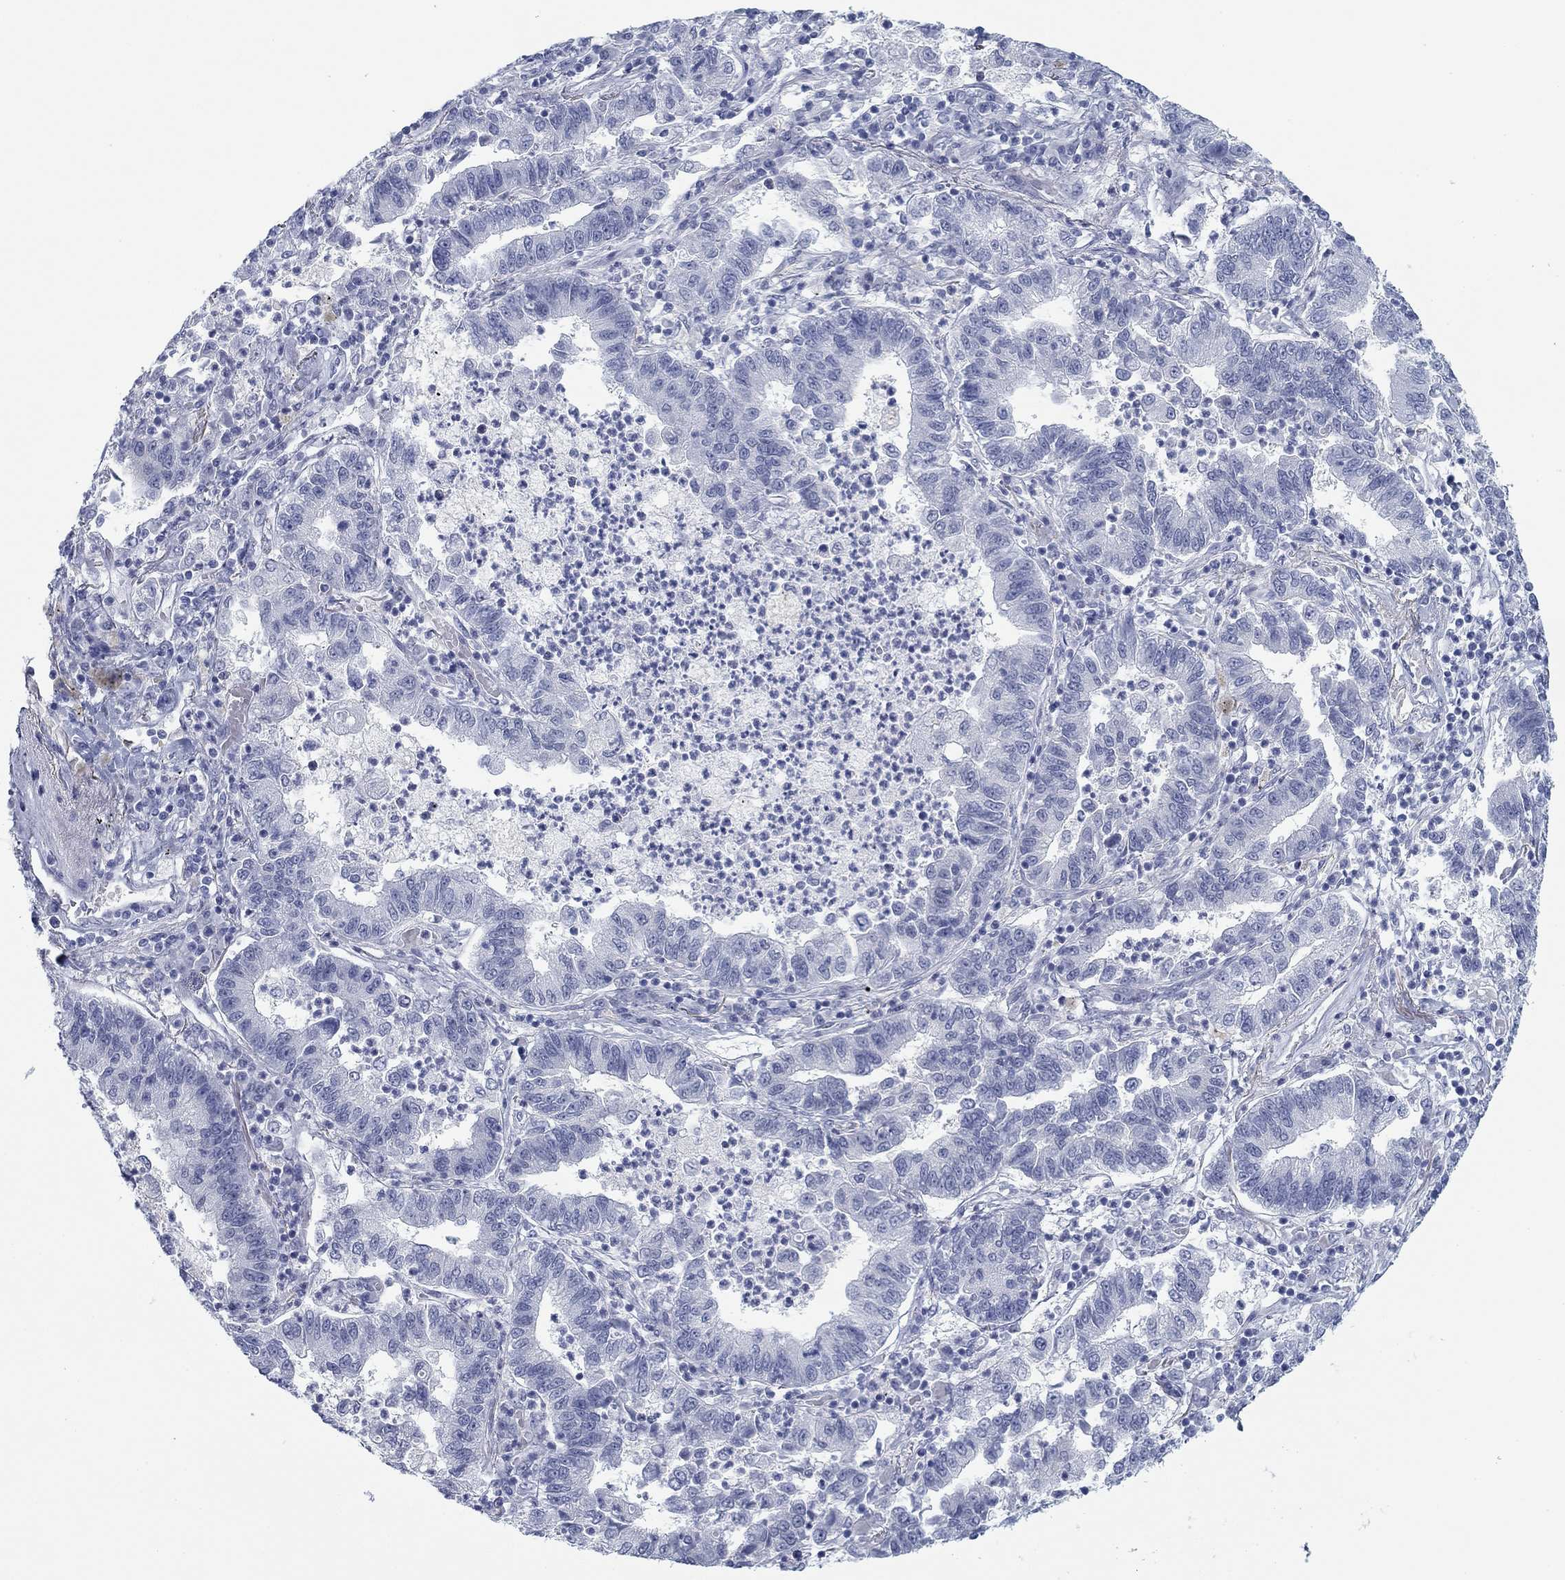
{"staining": {"intensity": "negative", "quantity": "none", "location": "none"}, "tissue": "lung cancer", "cell_type": "Tumor cells", "image_type": "cancer", "snomed": [{"axis": "morphology", "description": "Adenocarcinoma, NOS"}, {"axis": "topography", "description": "Lung"}], "caption": "IHC histopathology image of human lung cancer stained for a protein (brown), which shows no expression in tumor cells. (Immunohistochemistry (ihc), brightfield microscopy, high magnification).", "gene": "DNAL1", "patient": {"sex": "female", "age": 57}}